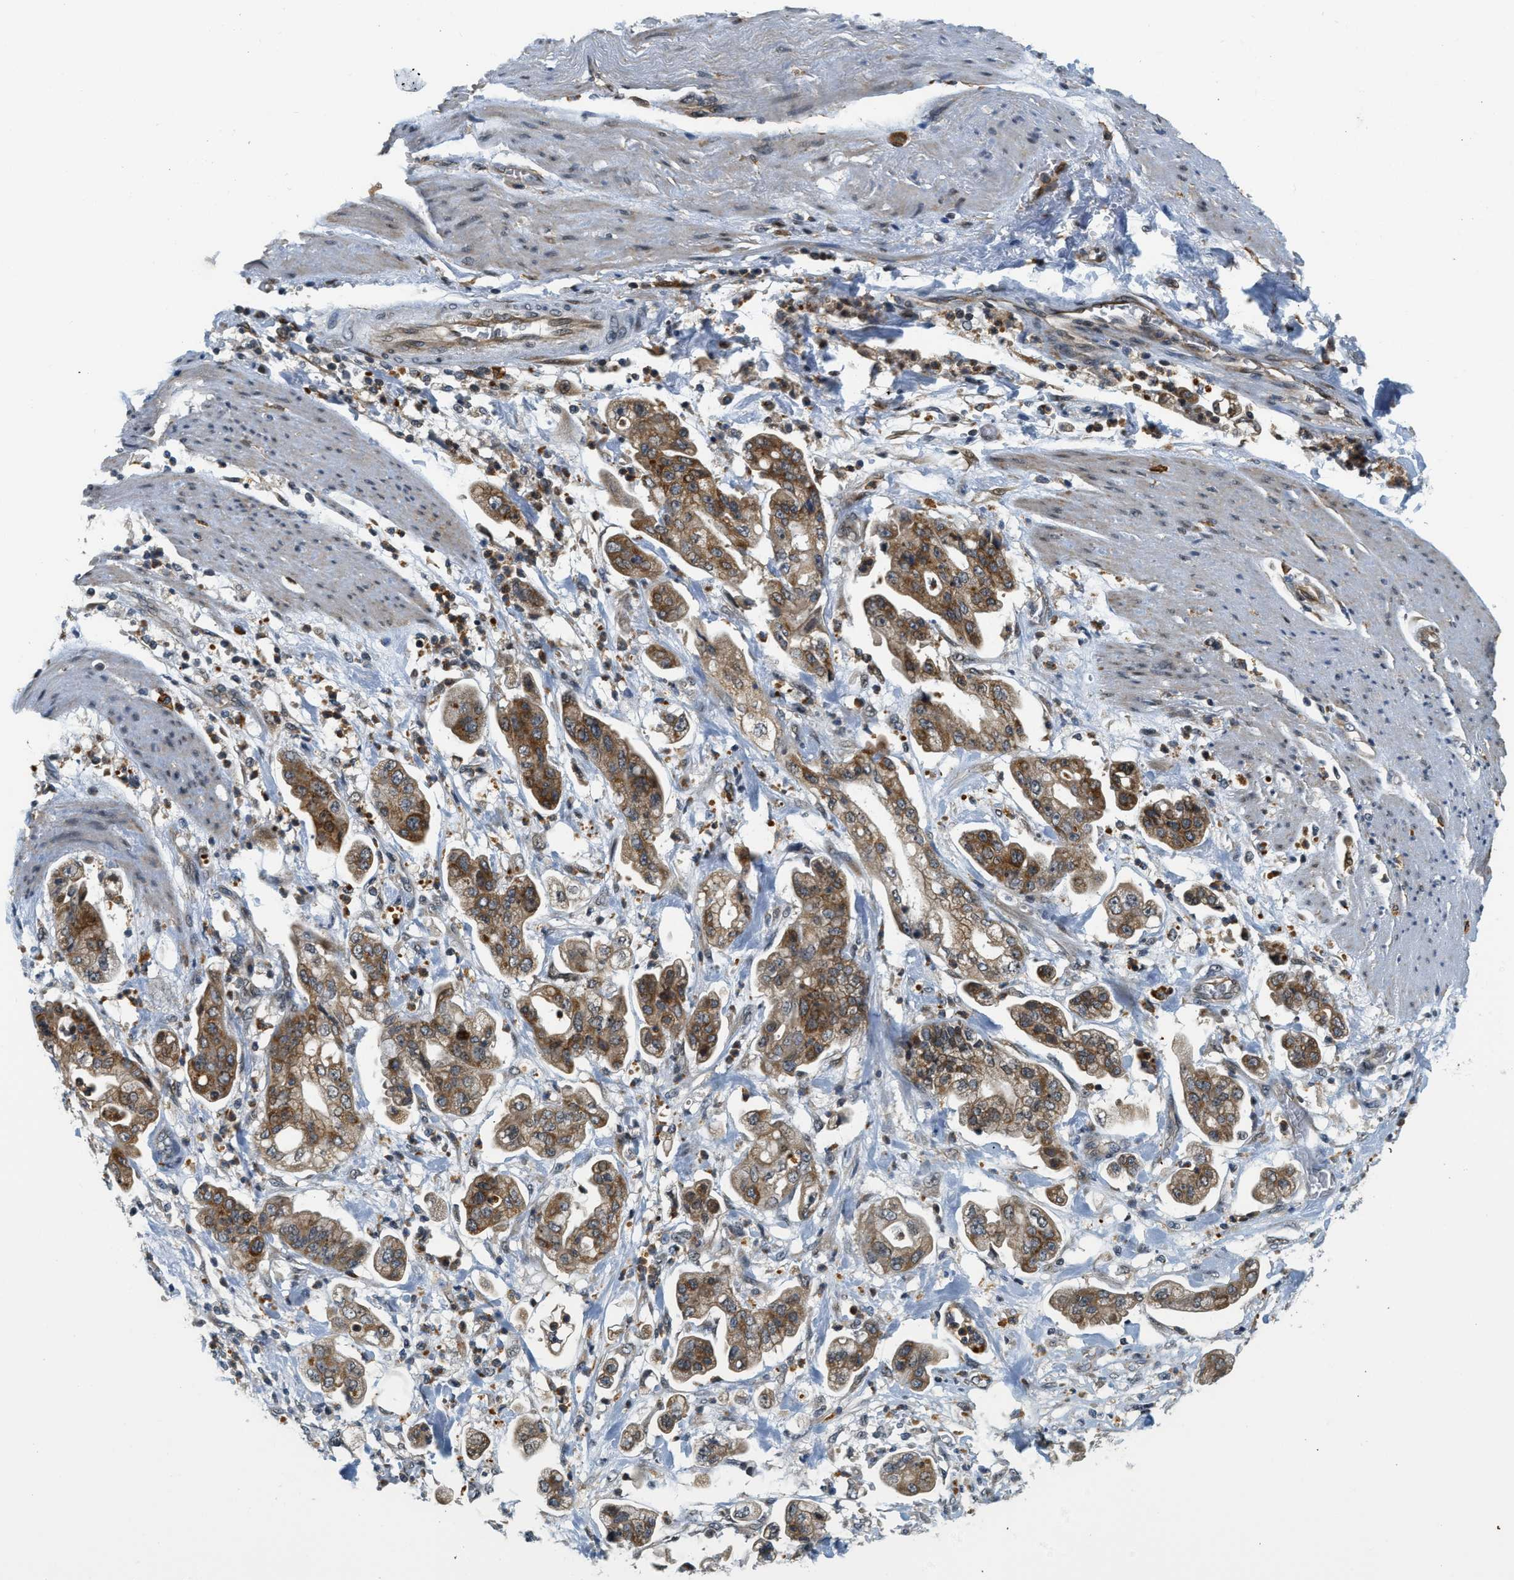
{"staining": {"intensity": "moderate", "quantity": ">75%", "location": "cytoplasmic/membranous"}, "tissue": "stomach cancer", "cell_type": "Tumor cells", "image_type": "cancer", "snomed": [{"axis": "morphology", "description": "Adenocarcinoma, NOS"}, {"axis": "topography", "description": "Stomach"}], "caption": "Protein analysis of stomach cancer (adenocarcinoma) tissue demonstrates moderate cytoplasmic/membranous positivity in approximately >75% of tumor cells. (DAB (3,3'-diaminobenzidine) IHC with brightfield microscopy, high magnification).", "gene": "KMT2A", "patient": {"sex": "male", "age": 62}}